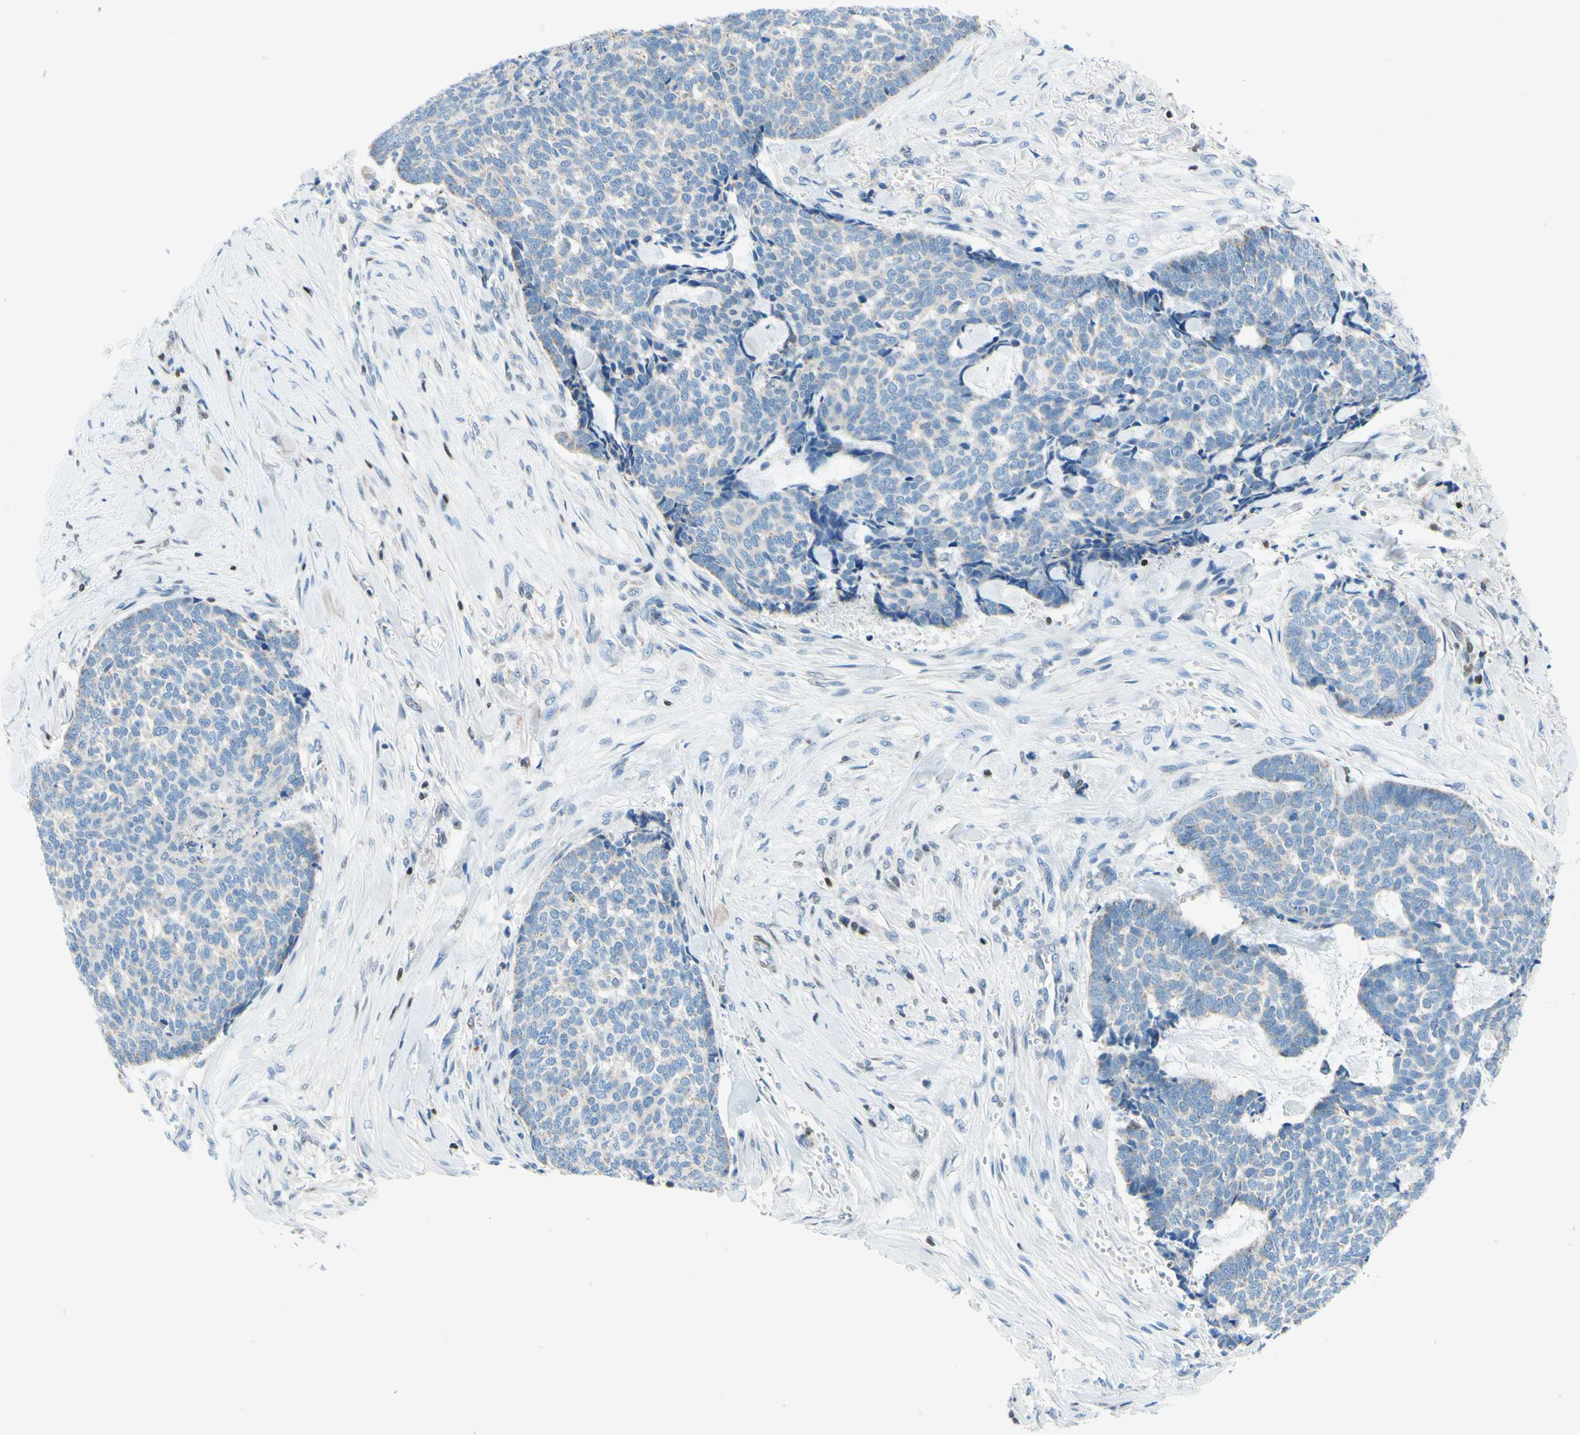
{"staining": {"intensity": "negative", "quantity": "none", "location": "none"}, "tissue": "skin cancer", "cell_type": "Tumor cells", "image_type": "cancer", "snomed": [{"axis": "morphology", "description": "Basal cell carcinoma"}, {"axis": "topography", "description": "Skin"}], "caption": "Immunohistochemistry of basal cell carcinoma (skin) shows no staining in tumor cells. (Stains: DAB (3,3'-diaminobenzidine) IHC with hematoxylin counter stain, Microscopy: brightfield microscopy at high magnification).", "gene": "CBX7", "patient": {"sex": "male", "age": 84}}